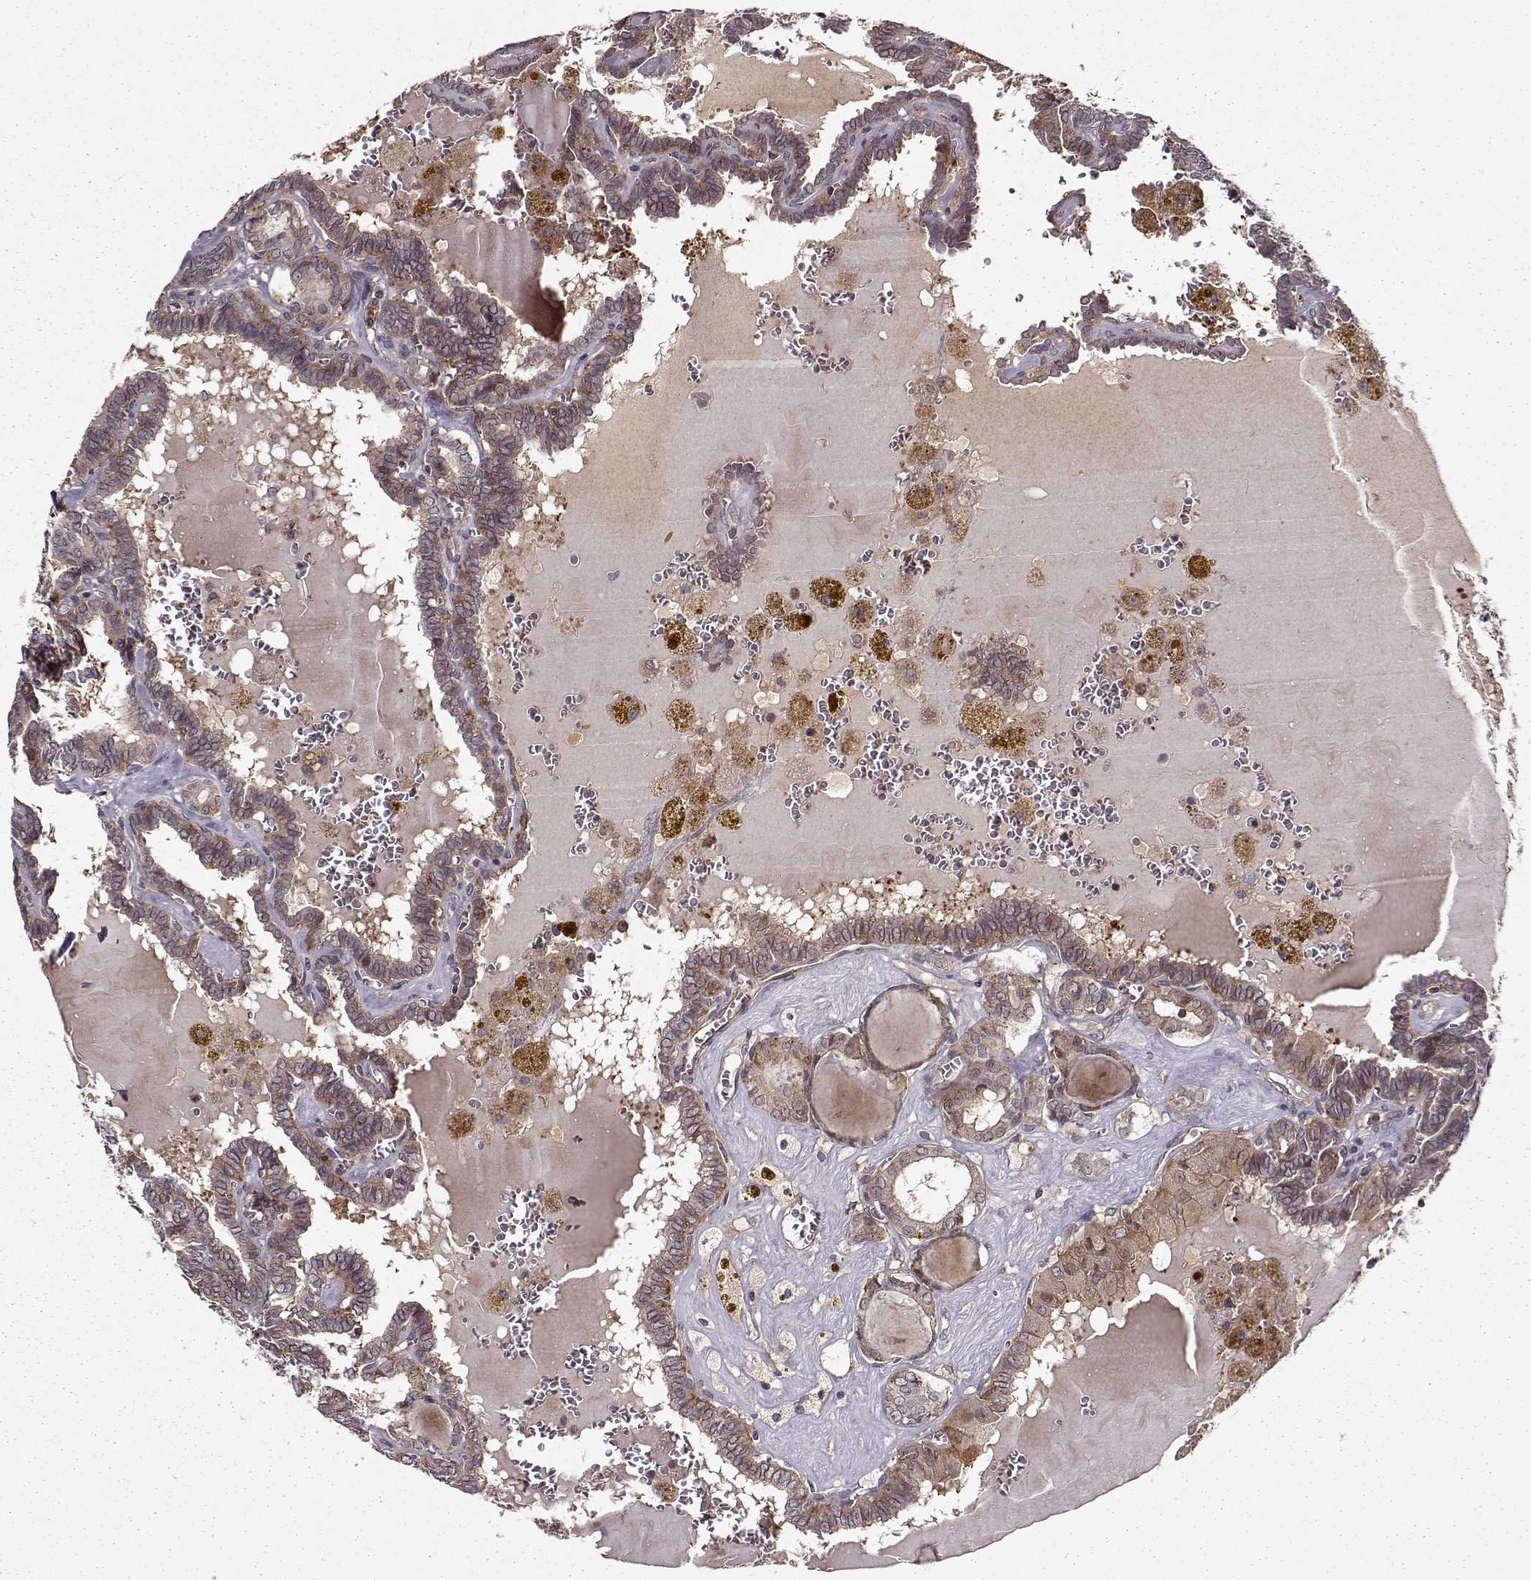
{"staining": {"intensity": "moderate", "quantity": ">75%", "location": "cytoplasmic/membranous"}, "tissue": "thyroid cancer", "cell_type": "Tumor cells", "image_type": "cancer", "snomed": [{"axis": "morphology", "description": "Papillary adenocarcinoma, NOS"}, {"axis": "topography", "description": "Thyroid gland"}], "caption": "Thyroid cancer (papillary adenocarcinoma) stained with DAB IHC displays medium levels of moderate cytoplasmic/membranous expression in approximately >75% of tumor cells.", "gene": "IFRD2", "patient": {"sex": "female", "age": 39}}